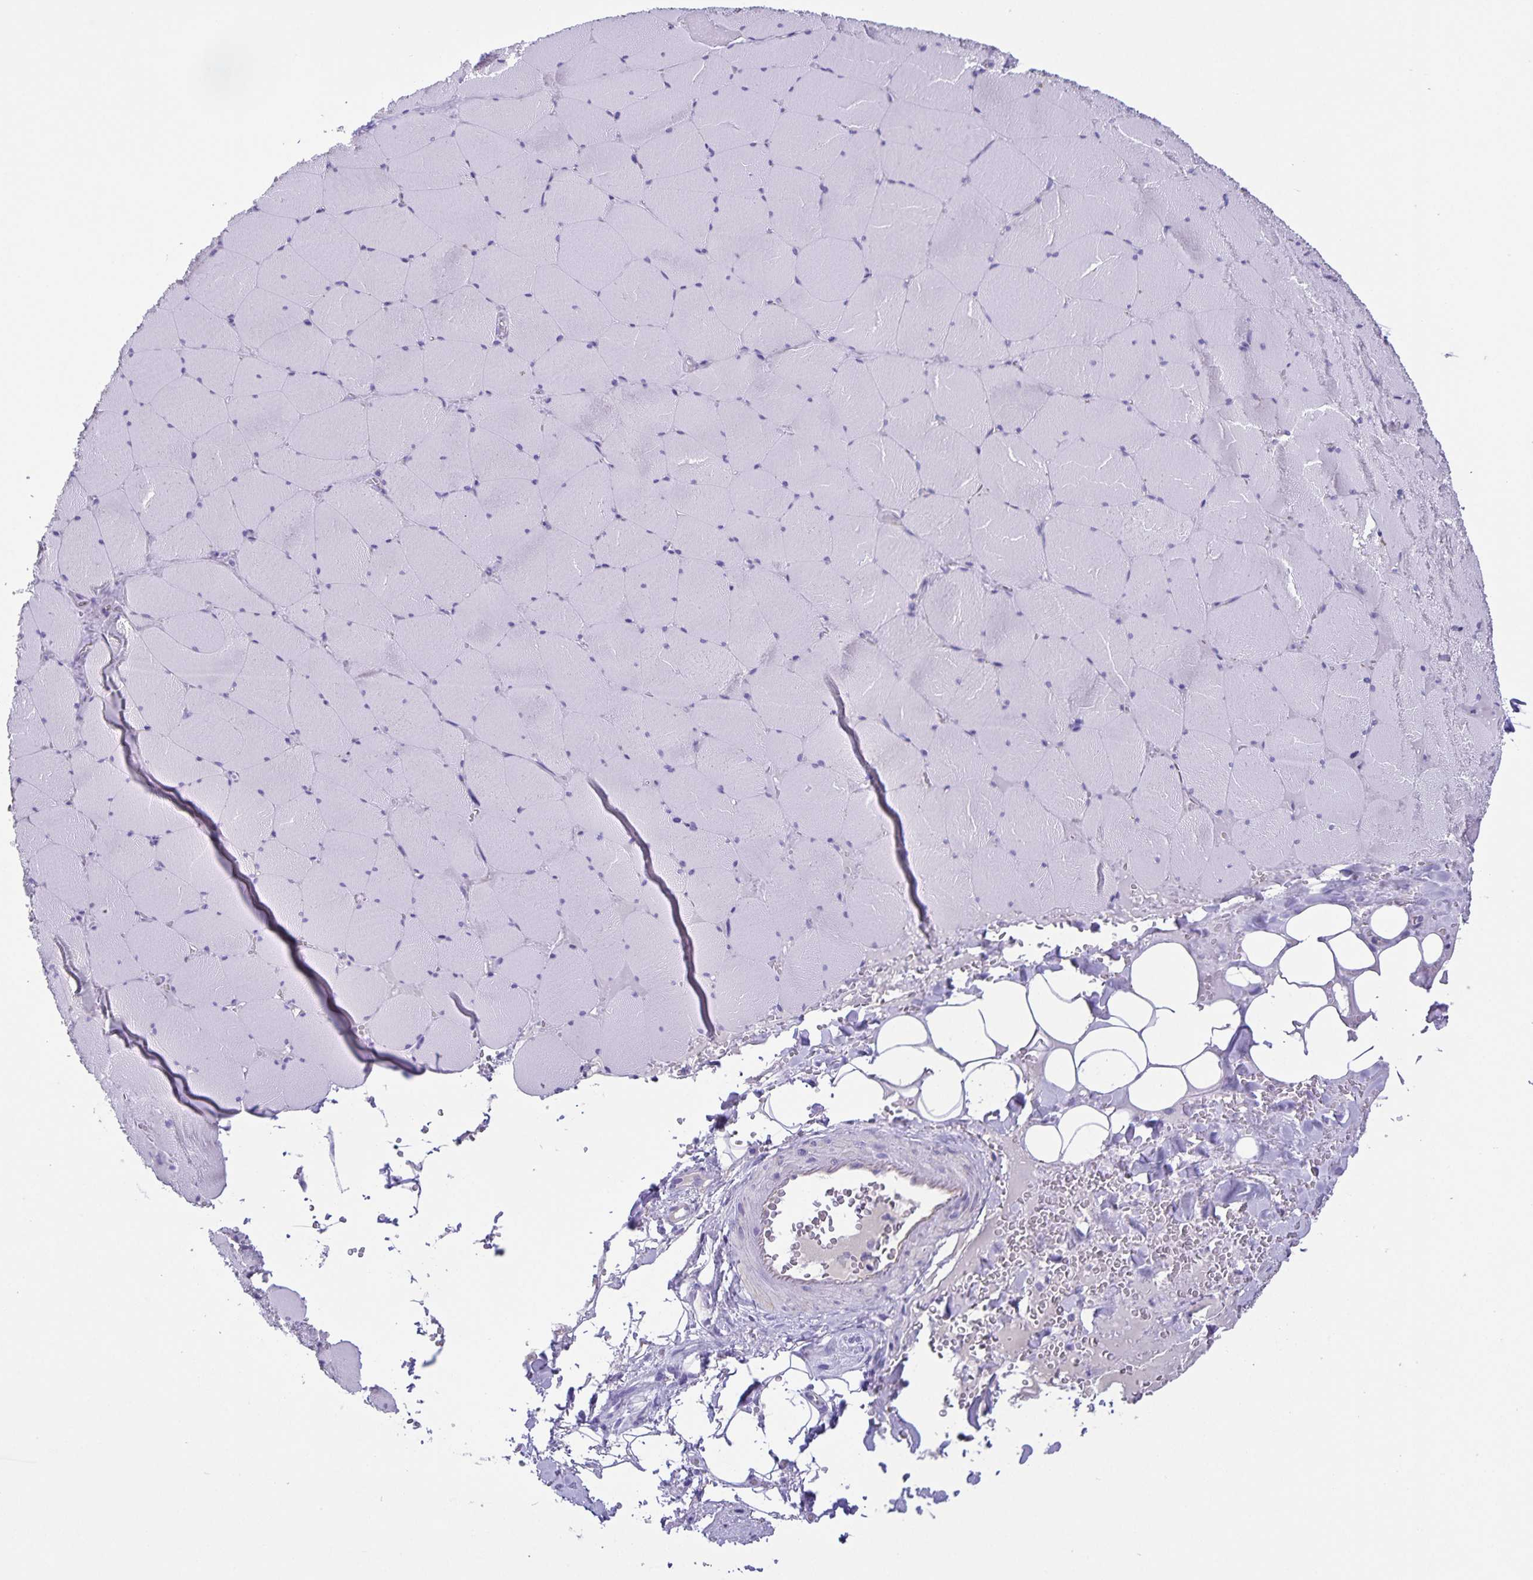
{"staining": {"intensity": "negative", "quantity": "none", "location": "none"}, "tissue": "skeletal muscle", "cell_type": "Myocytes", "image_type": "normal", "snomed": [{"axis": "morphology", "description": "Normal tissue, NOS"}, {"axis": "topography", "description": "Skeletal muscle"}, {"axis": "topography", "description": "Head-Neck"}], "caption": "A high-resolution micrograph shows IHC staining of normal skeletal muscle, which exhibits no significant staining in myocytes.", "gene": "UBQLN3", "patient": {"sex": "male", "age": 66}}